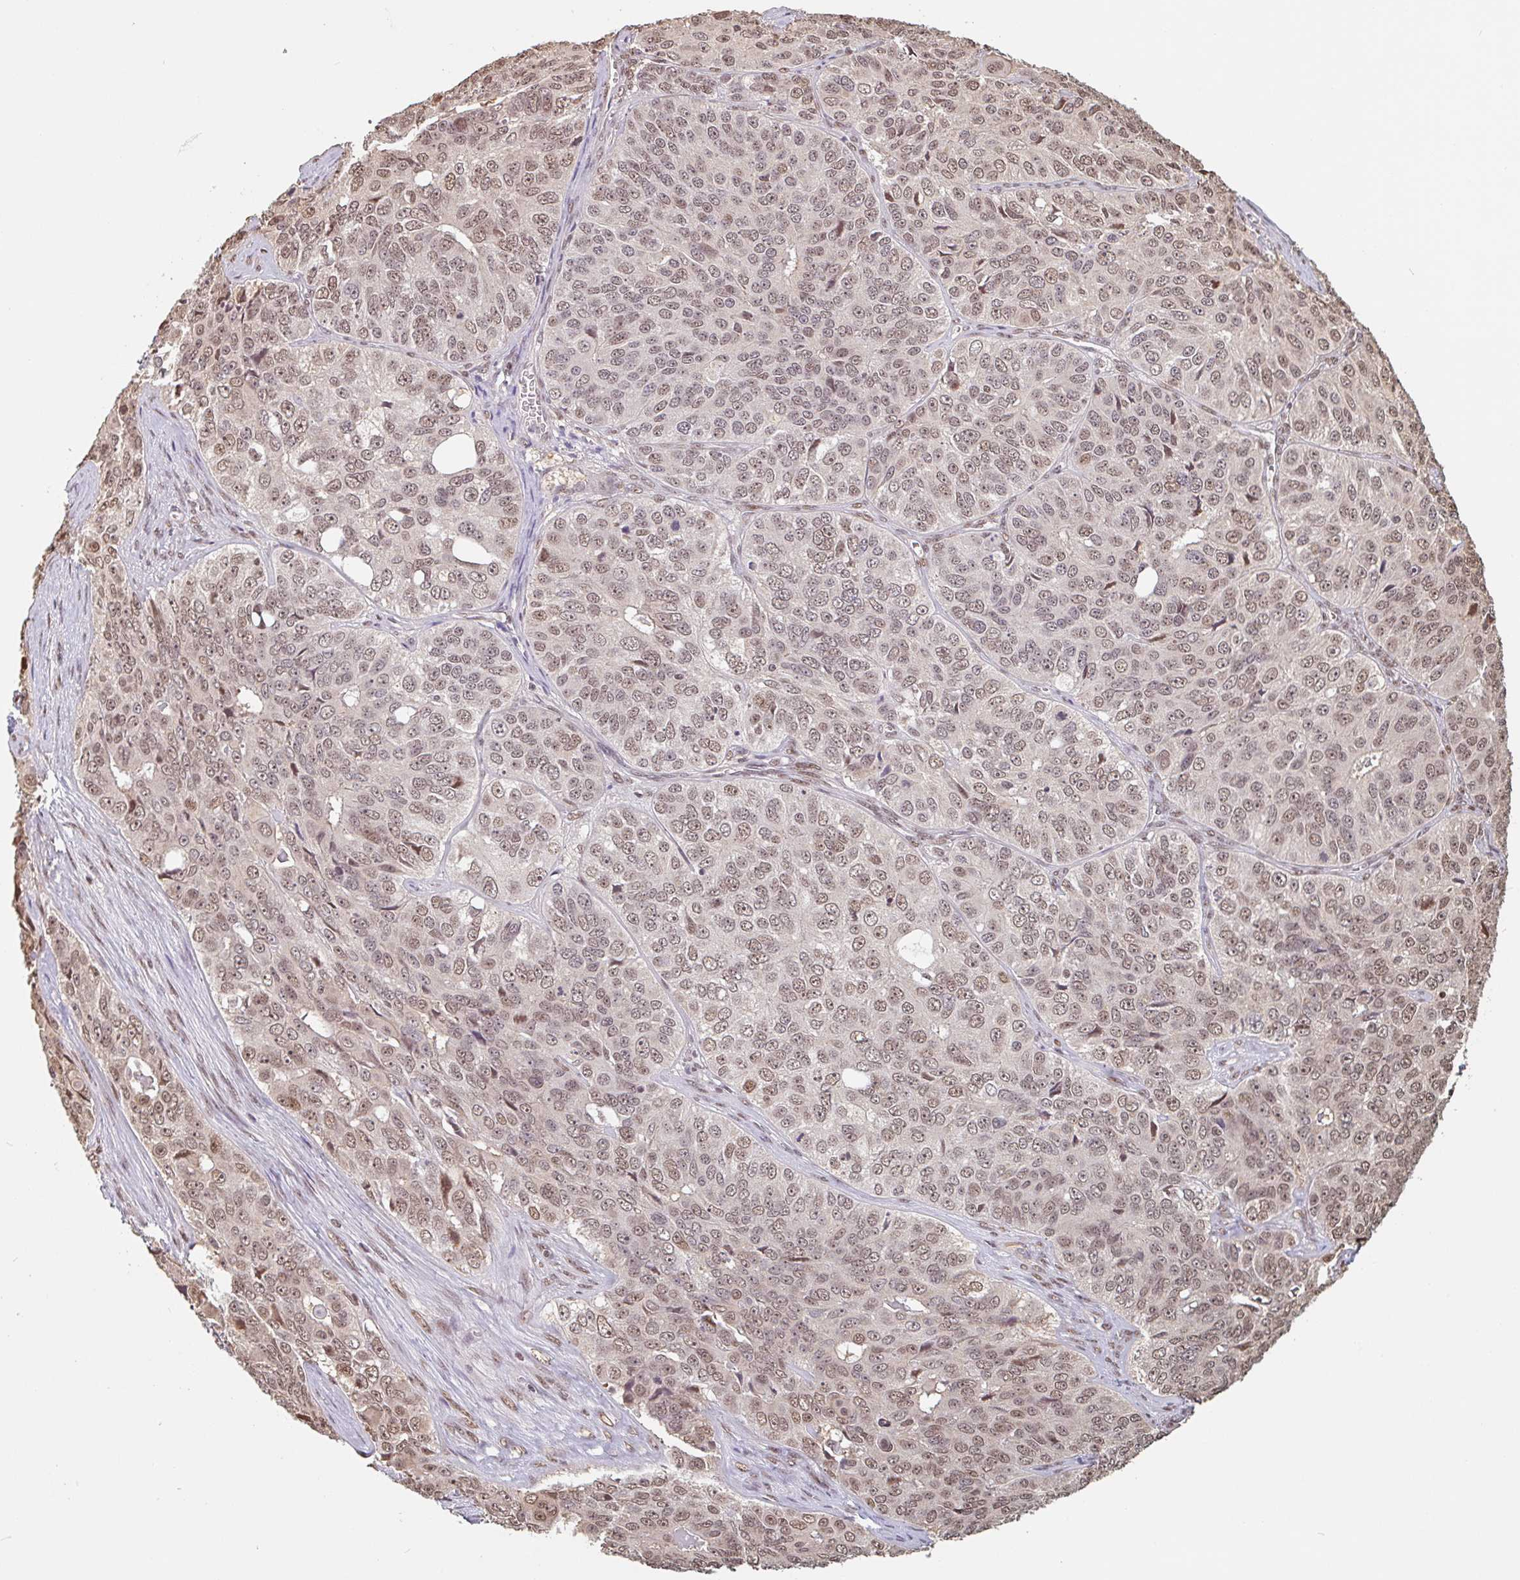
{"staining": {"intensity": "moderate", "quantity": ">75%", "location": "nuclear"}, "tissue": "ovarian cancer", "cell_type": "Tumor cells", "image_type": "cancer", "snomed": [{"axis": "morphology", "description": "Carcinoma, endometroid"}, {"axis": "topography", "description": "Ovary"}], "caption": "Tumor cells reveal medium levels of moderate nuclear staining in about >75% of cells in human endometroid carcinoma (ovarian). Using DAB (3,3'-diaminobenzidine) (brown) and hematoxylin (blue) stains, captured at high magnification using brightfield microscopy.", "gene": "DR1", "patient": {"sex": "female", "age": 51}}